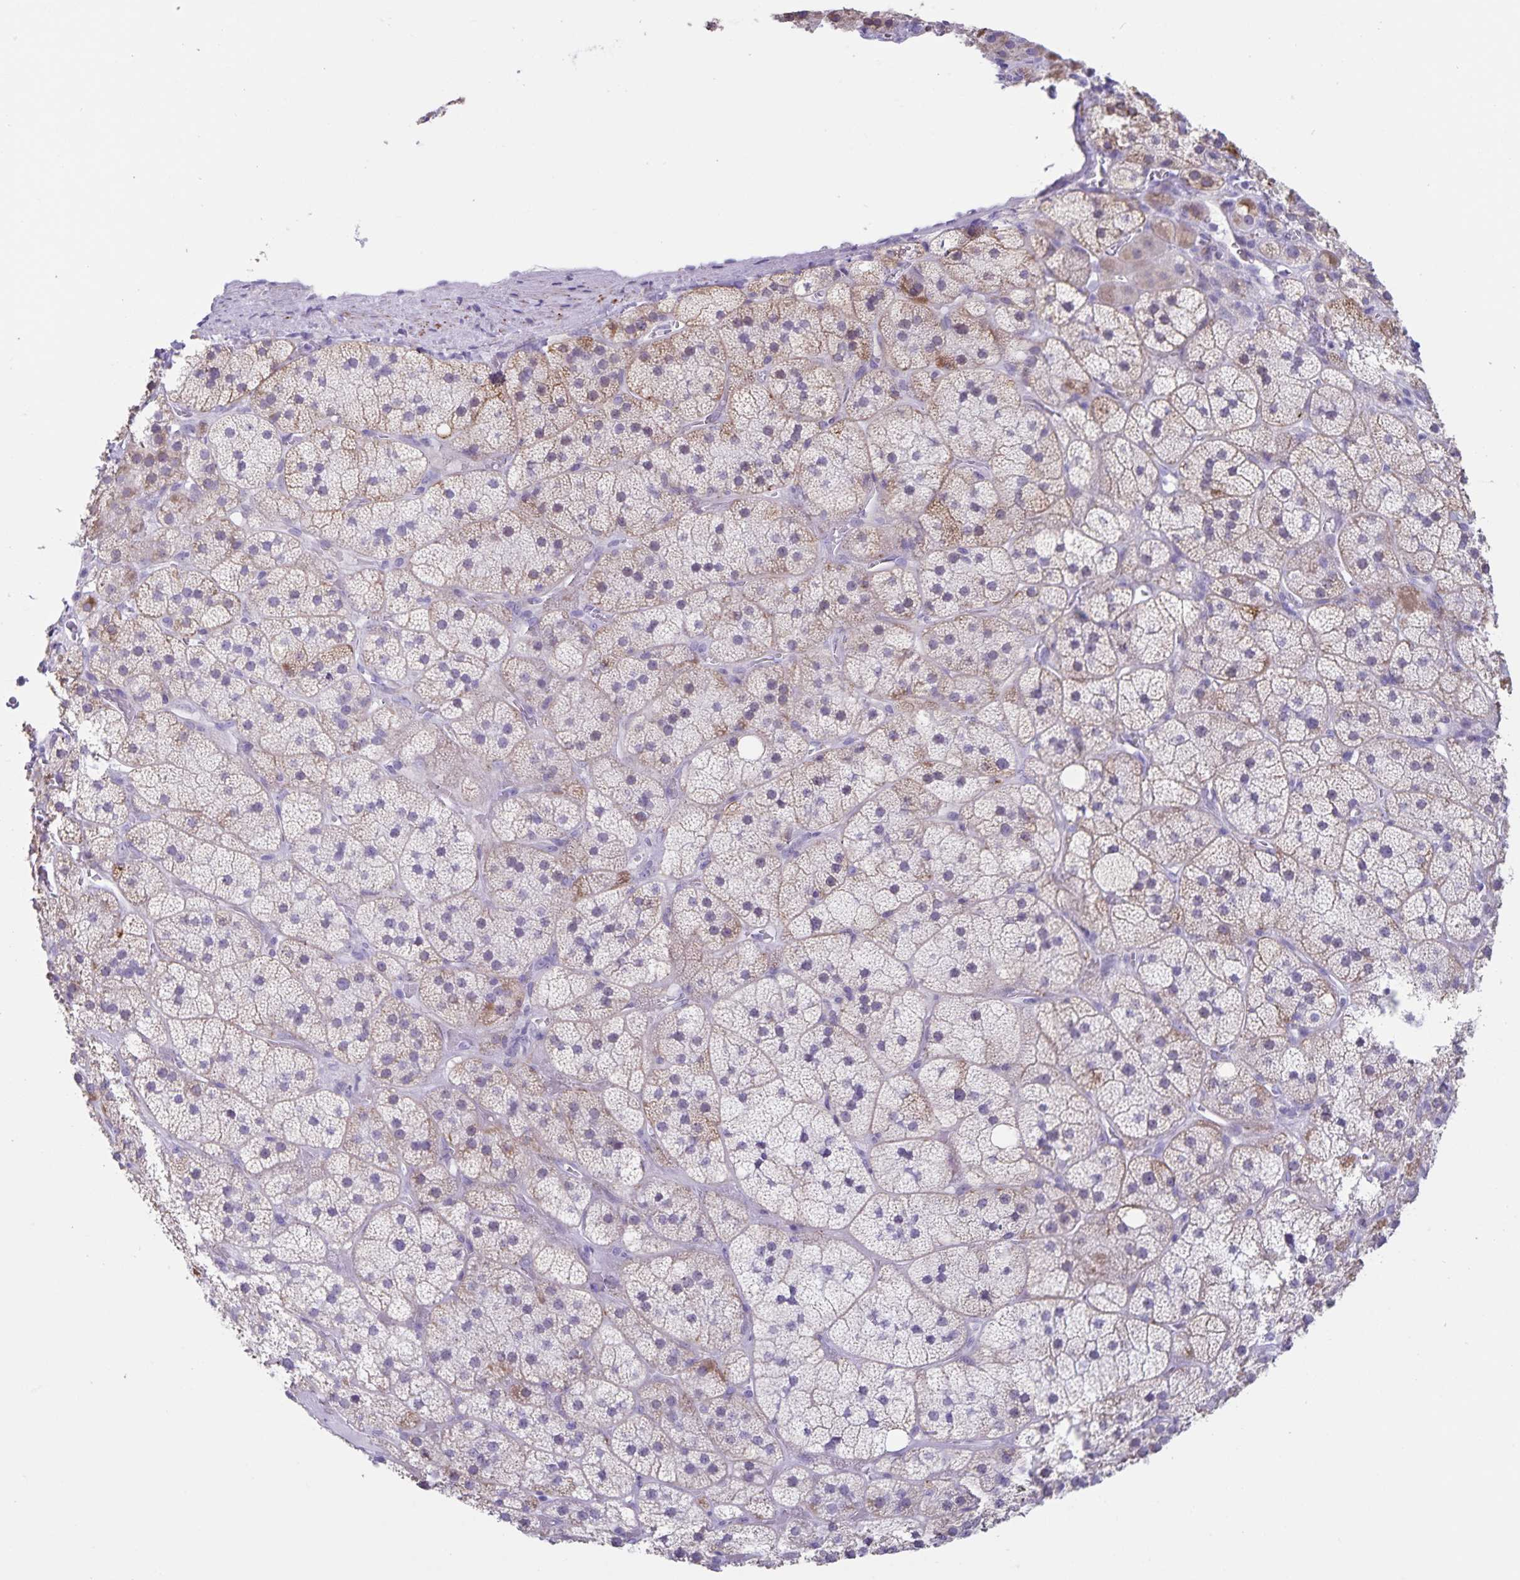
{"staining": {"intensity": "moderate", "quantity": "<25%", "location": "cytoplasmic/membranous"}, "tissue": "adrenal gland", "cell_type": "Glandular cells", "image_type": "normal", "snomed": [{"axis": "morphology", "description": "Normal tissue, NOS"}, {"axis": "topography", "description": "Adrenal gland"}], "caption": "Moderate cytoplasmic/membranous positivity is appreciated in approximately <25% of glandular cells in unremarkable adrenal gland. (brown staining indicates protein expression, while blue staining denotes nuclei).", "gene": "SYNM", "patient": {"sex": "male", "age": 57}}